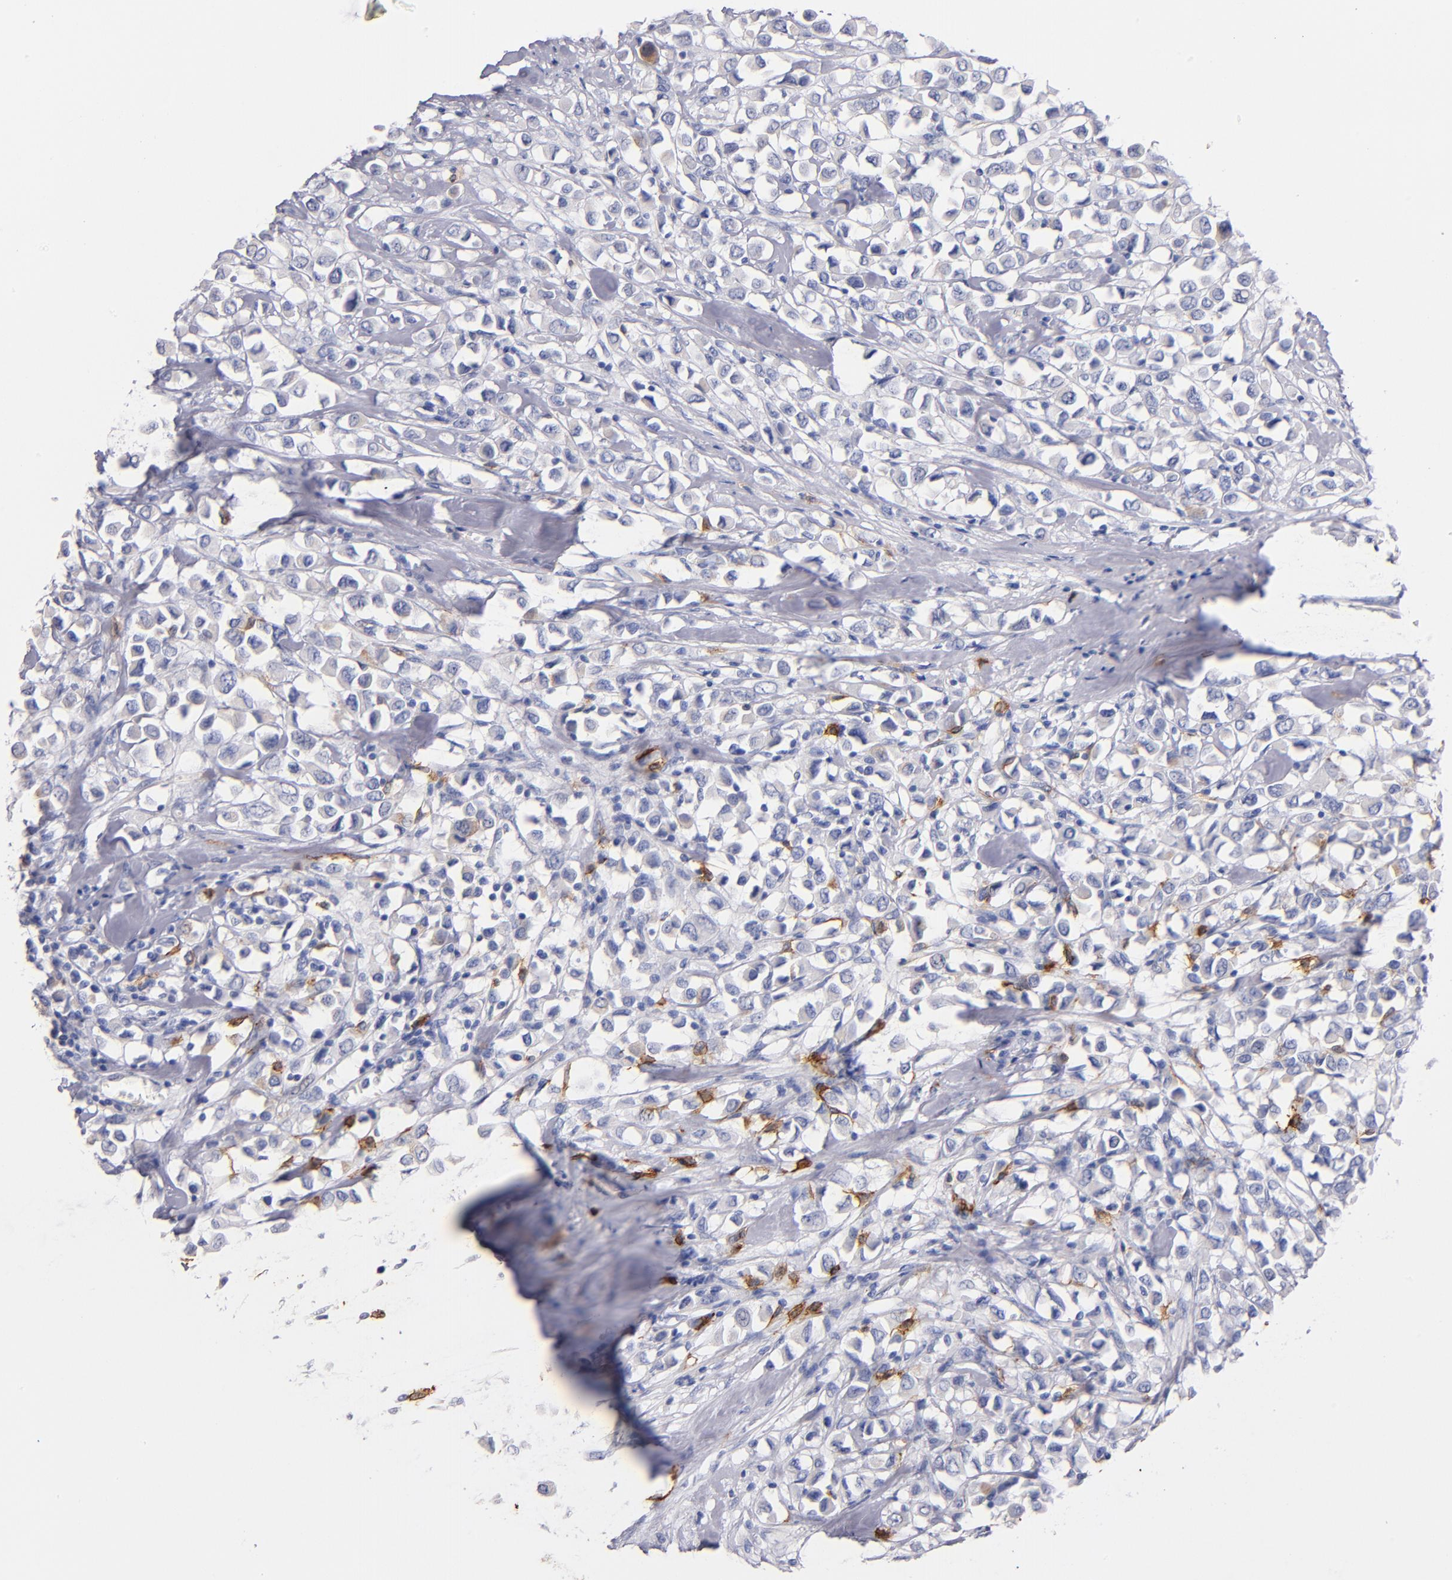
{"staining": {"intensity": "negative", "quantity": "none", "location": "none"}, "tissue": "breast cancer", "cell_type": "Tumor cells", "image_type": "cancer", "snomed": [{"axis": "morphology", "description": "Duct carcinoma"}, {"axis": "topography", "description": "Breast"}], "caption": "Tumor cells are negative for protein expression in human breast invasive ductal carcinoma.", "gene": "KIT", "patient": {"sex": "female", "age": 61}}